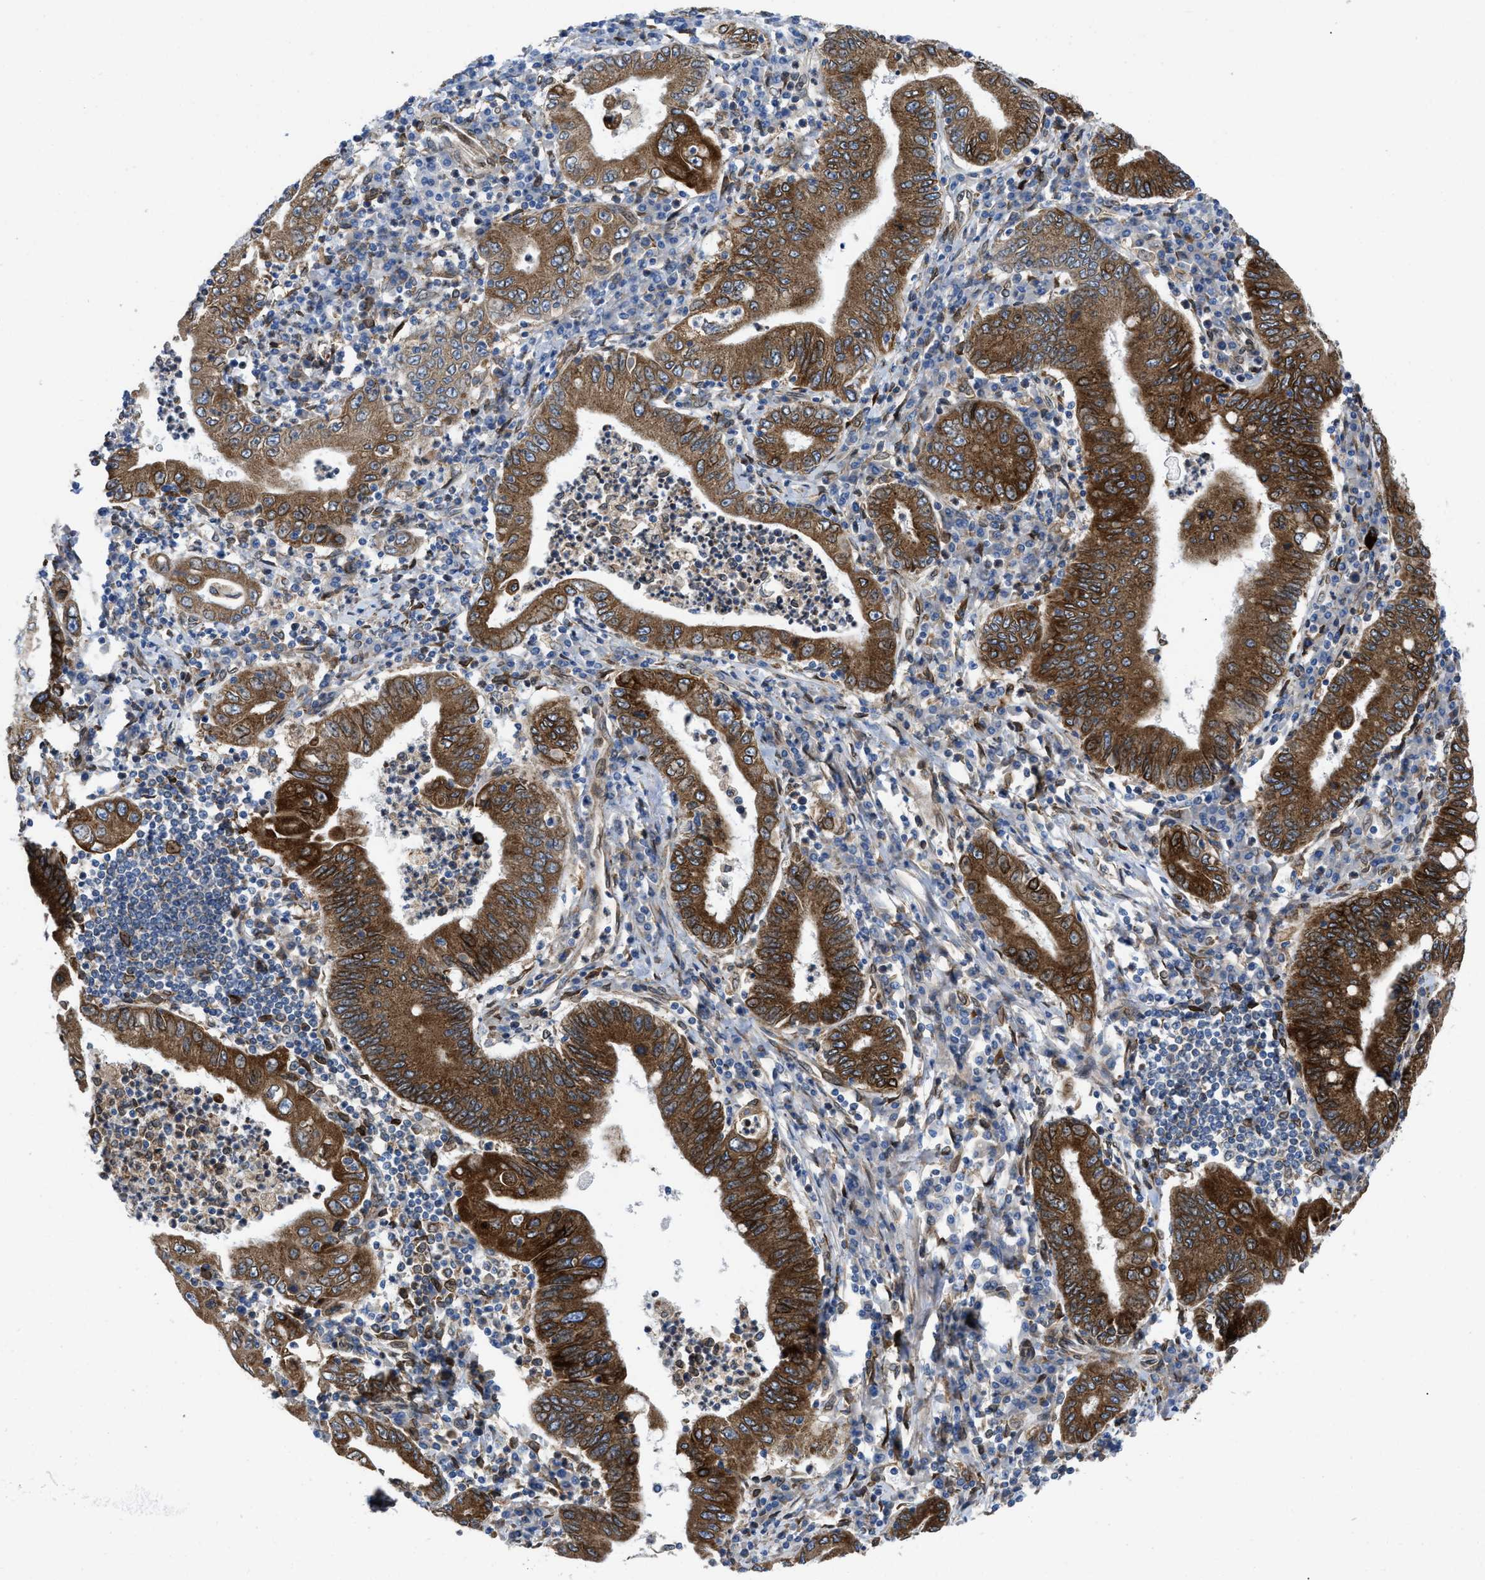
{"staining": {"intensity": "strong", "quantity": ">75%", "location": "cytoplasmic/membranous"}, "tissue": "stomach cancer", "cell_type": "Tumor cells", "image_type": "cancer", "snomed": [{"axis": "morphology", "description": "Normal tissue, NOS"}, {"axis": "morphology", "description": "Adenocarcinoma, NOS"}, {"axis": "topography", "description": "Esophagus"}, {"axis": "topography", "description": "Stomach, upper"}, {"axis": "topography", "description": "Peripheral nerve tissue"}], "caption": "Immunohistochemistry (IHC) (DAB (3,3'-diaminobenzidine)) staining of human stomach adenocarcinoma exhibits strong cytoplasmic/membranous protein staining in about >75% of tumor cells.", "gene": "ERLIN2", "patient": {"sex": "male", "age": 62}}